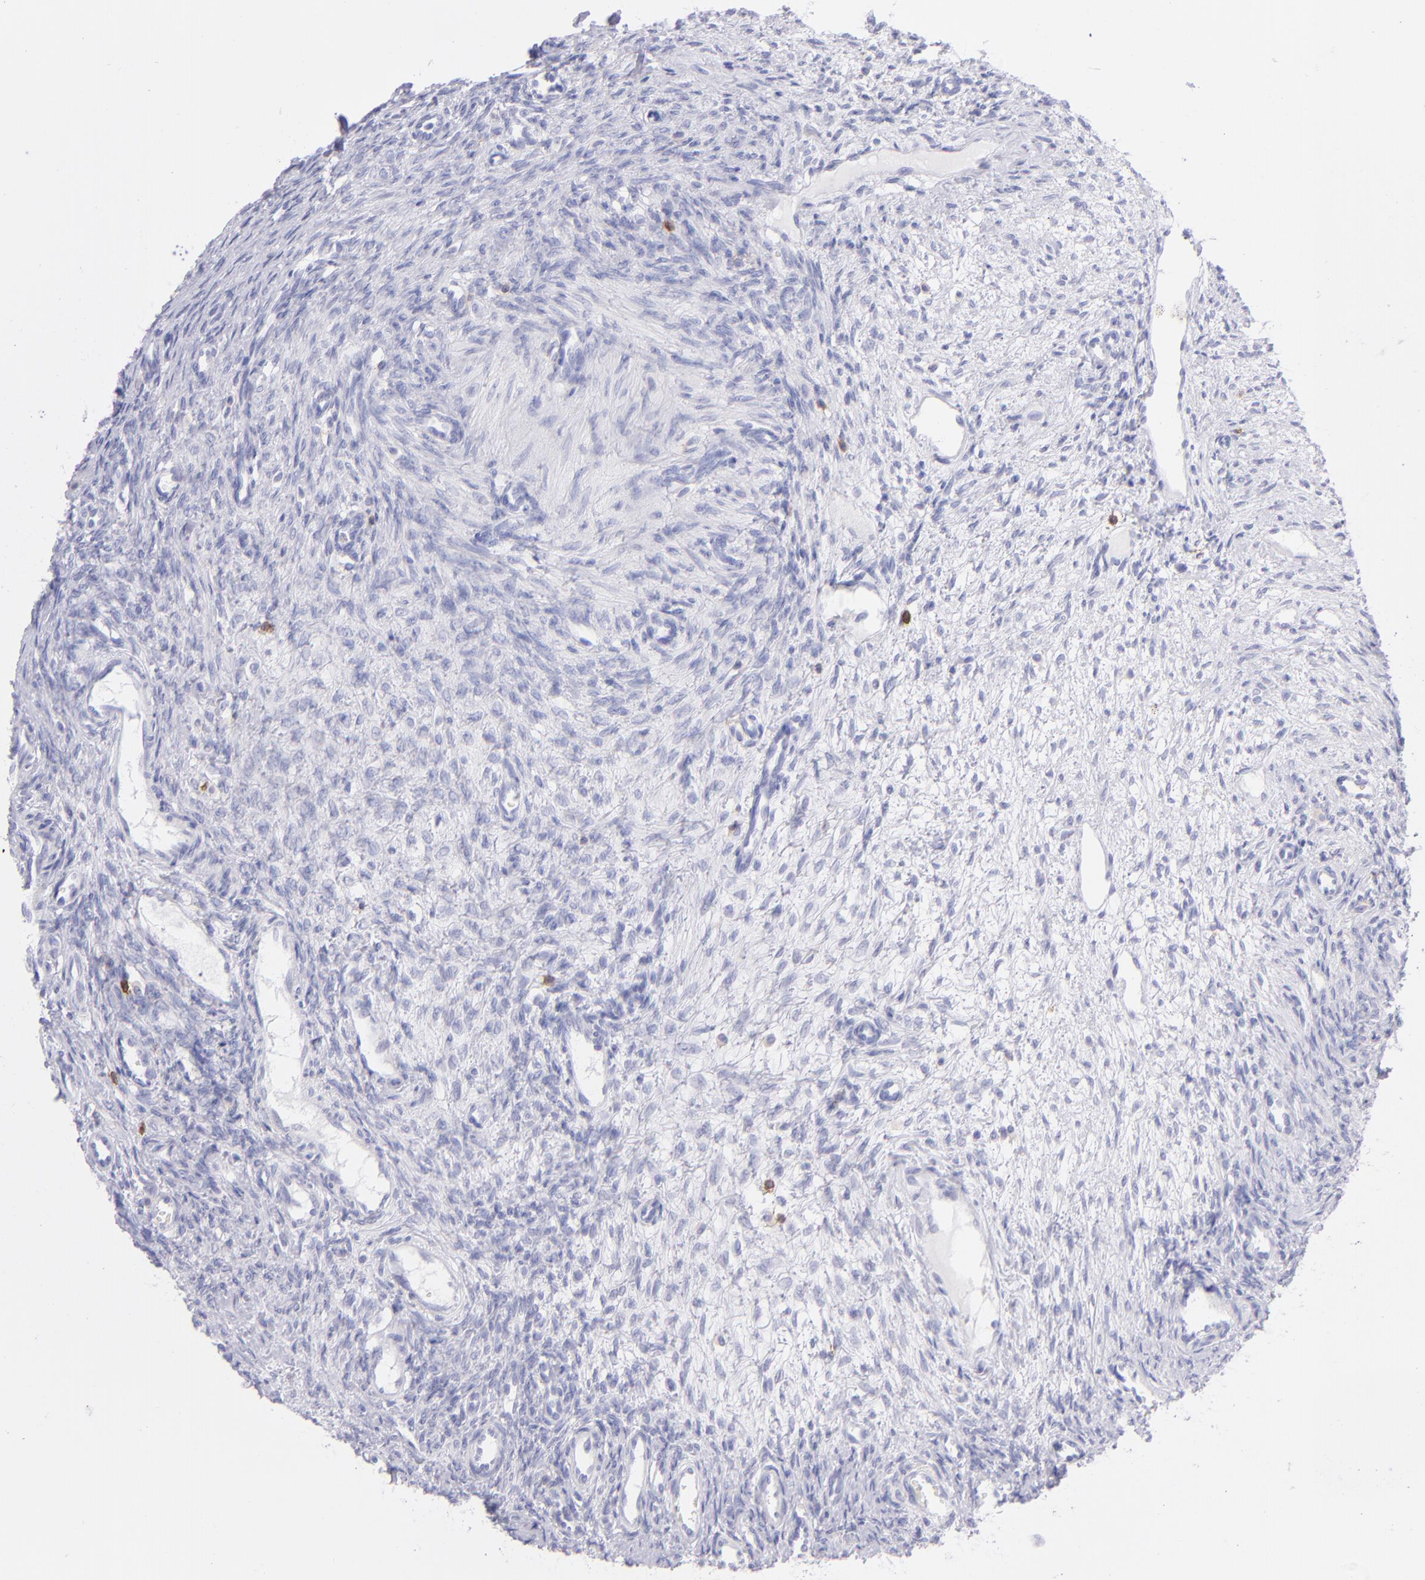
{"staining": {"intensity": "negative", "quantity": "none", "location": "none"}, "tissue": "ovary", "cell_type": "Follicle cells", "image_type": "normal", "snomed": [{"axis": "morphology", "description": "Normal tissue, NOS"}, {"axis": "topography", "description": "Ovary"}], "caption": "The image exhibits no staining of follicle cells in benign ovary. (Immunohistochemistry, brightfield microscopy, high magnification).", "gene": "CD69", "patient": {"sex": "female", "age": 33}}